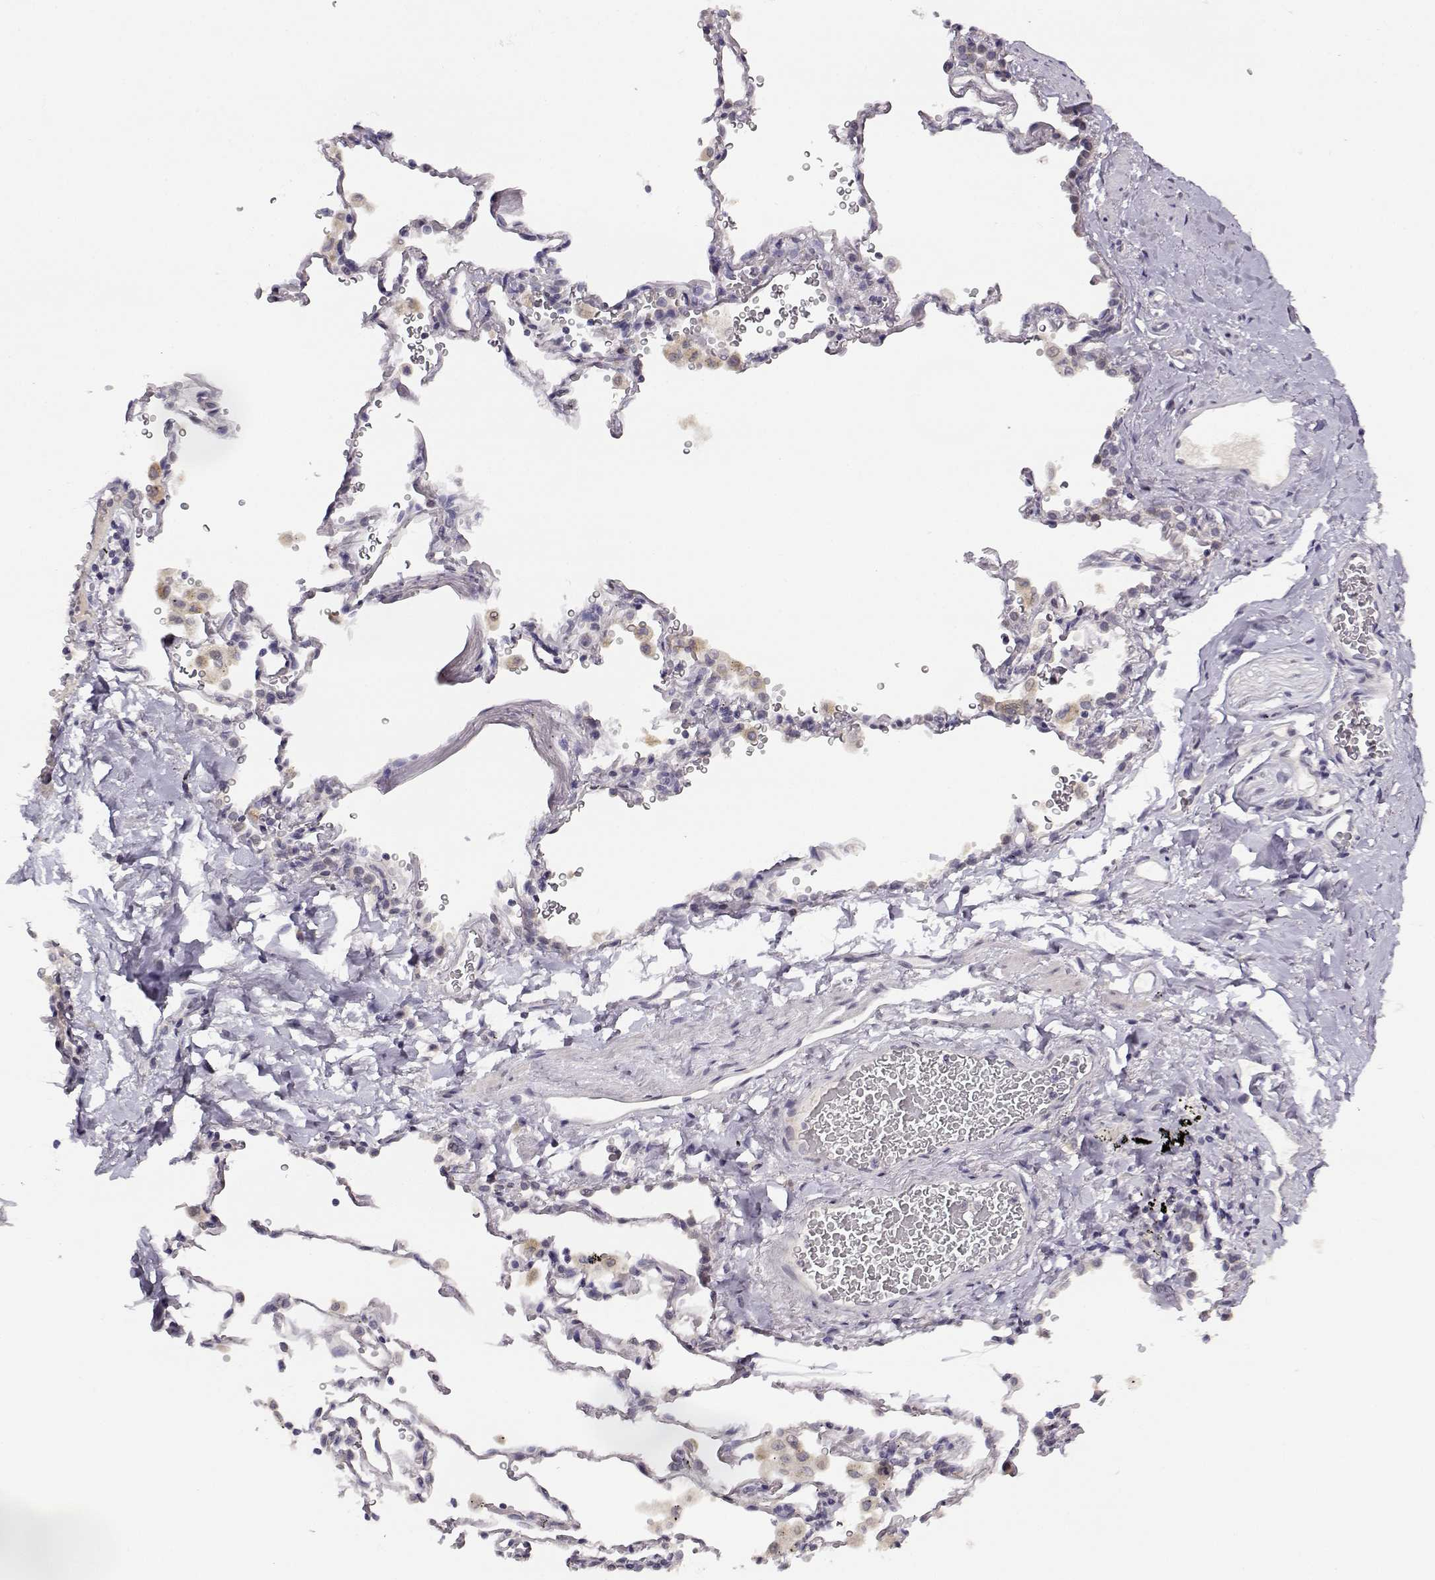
{"staining": {"intensity": "negative", "quantity": "none", "location": "none"}, "tissue": "soft tissue", "cell_type": "Fibroblasts", "image_type": "normal", "snomed": [{"axis": "morphology", "description": "Normal tissue, NOS"}, {"axis": "morphology", "description": "Adenocarcinoma, NOS"}, {"axis": "topography", "description": "Cartilage tissue"}, {"axis": "topography", "description": "Lung"}], "caption": "Immunohistochemistry photomicrograph of benign soft tissue: human soft tissue stained with DAB reveals no significant protein expression in fibroblasts.", "gene": "RHOXF2", "patient": {"sex": "male", "age": 59}}